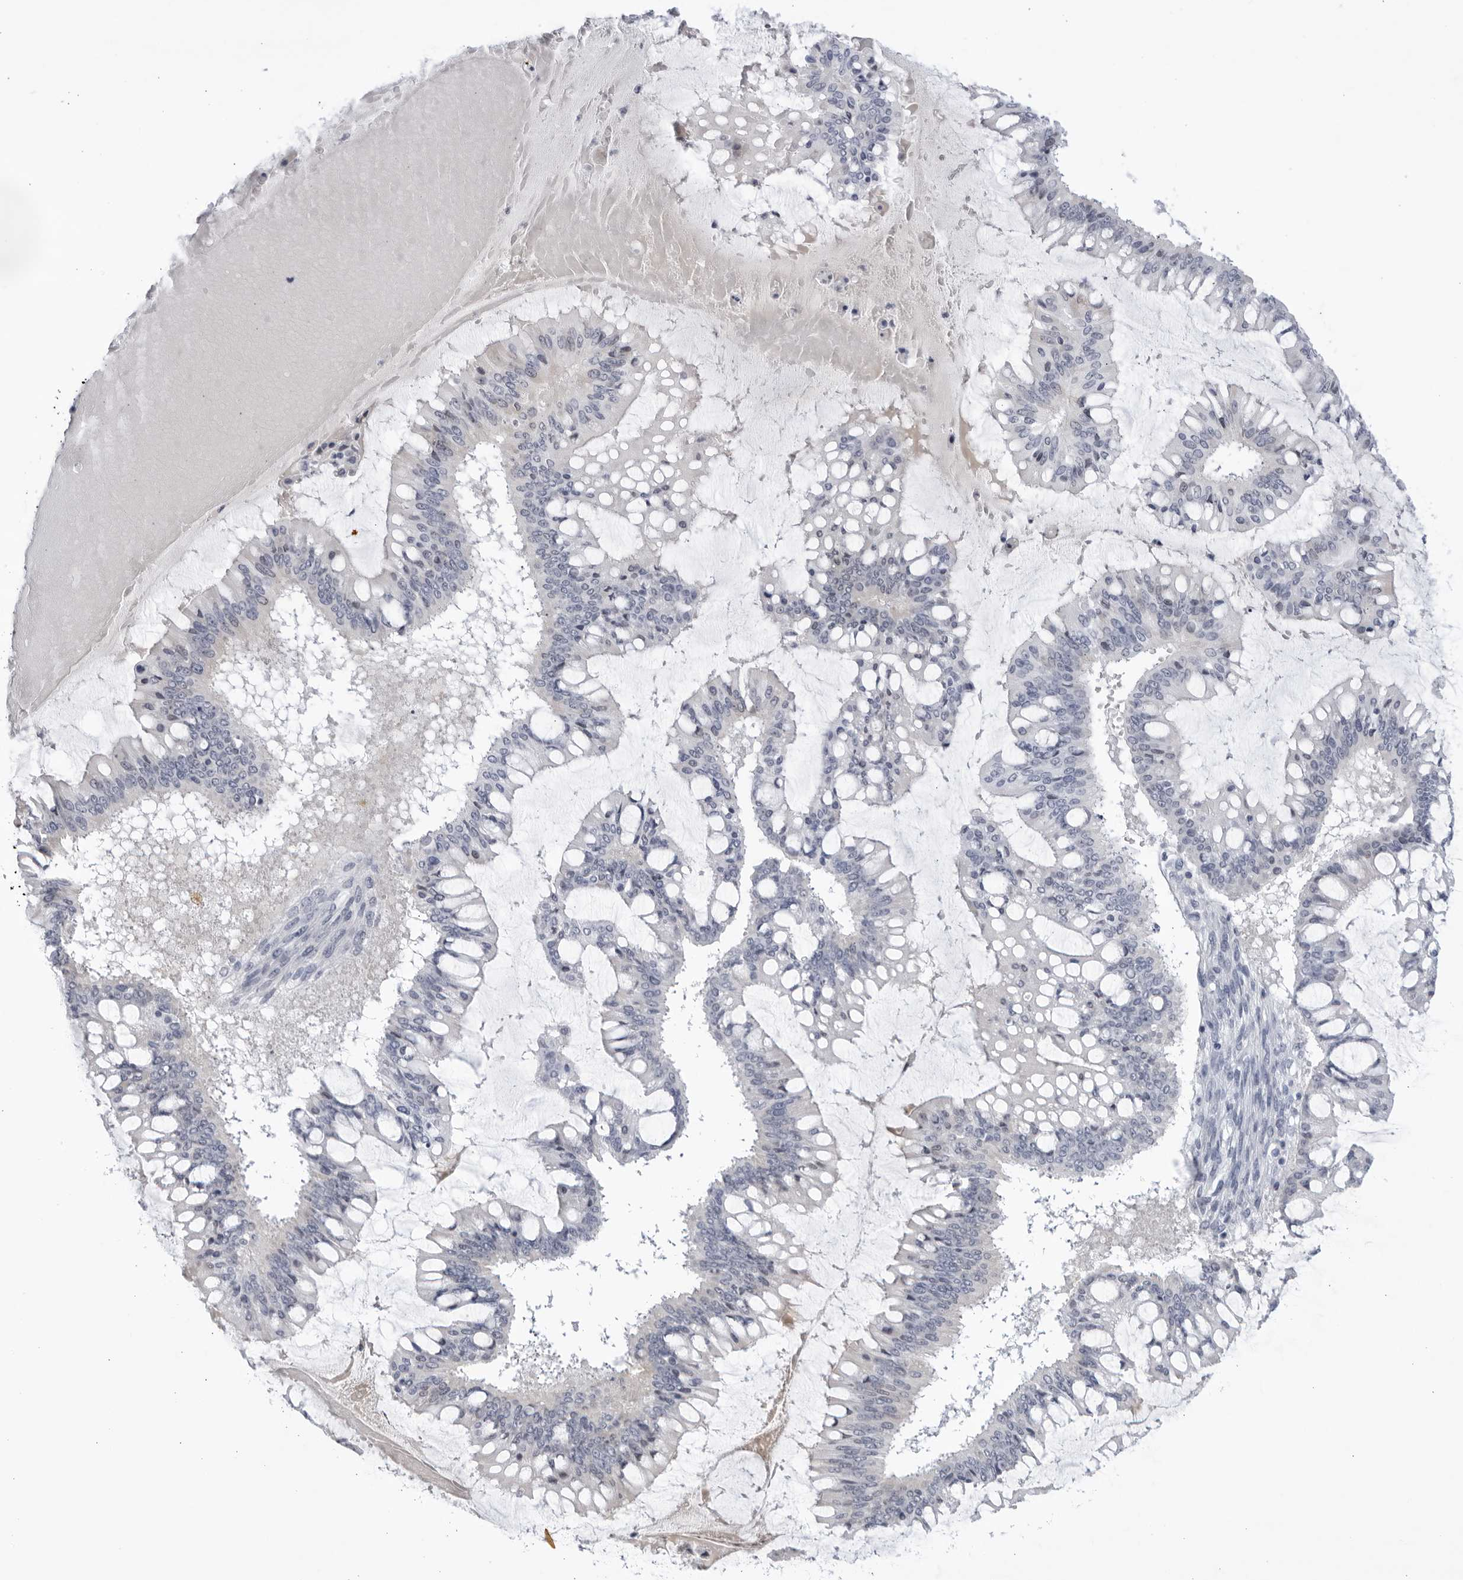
{"staining": {"intensity": "negative", "quantity": "none", "location": "none"}, "tissue": "ovarian cancer", "cell_type": "Tumor cells", "image_type": "cancer", "snomed": [{"axis": "morphology", "description": "Cystadenocarcinoma, mucinous, NOS"}, {"axis": "topography", "description": "Ovary"}], "caption": "Ovarian cancer was stained to show a protein in brown. There is no significant staining in tumor cells. (DAB (3,3'-diaminobenzidine) immunohistochemistry (IHC), high magnification).", "gene": "CNBD1", "patient": {"sex": "female", "age": 73}}